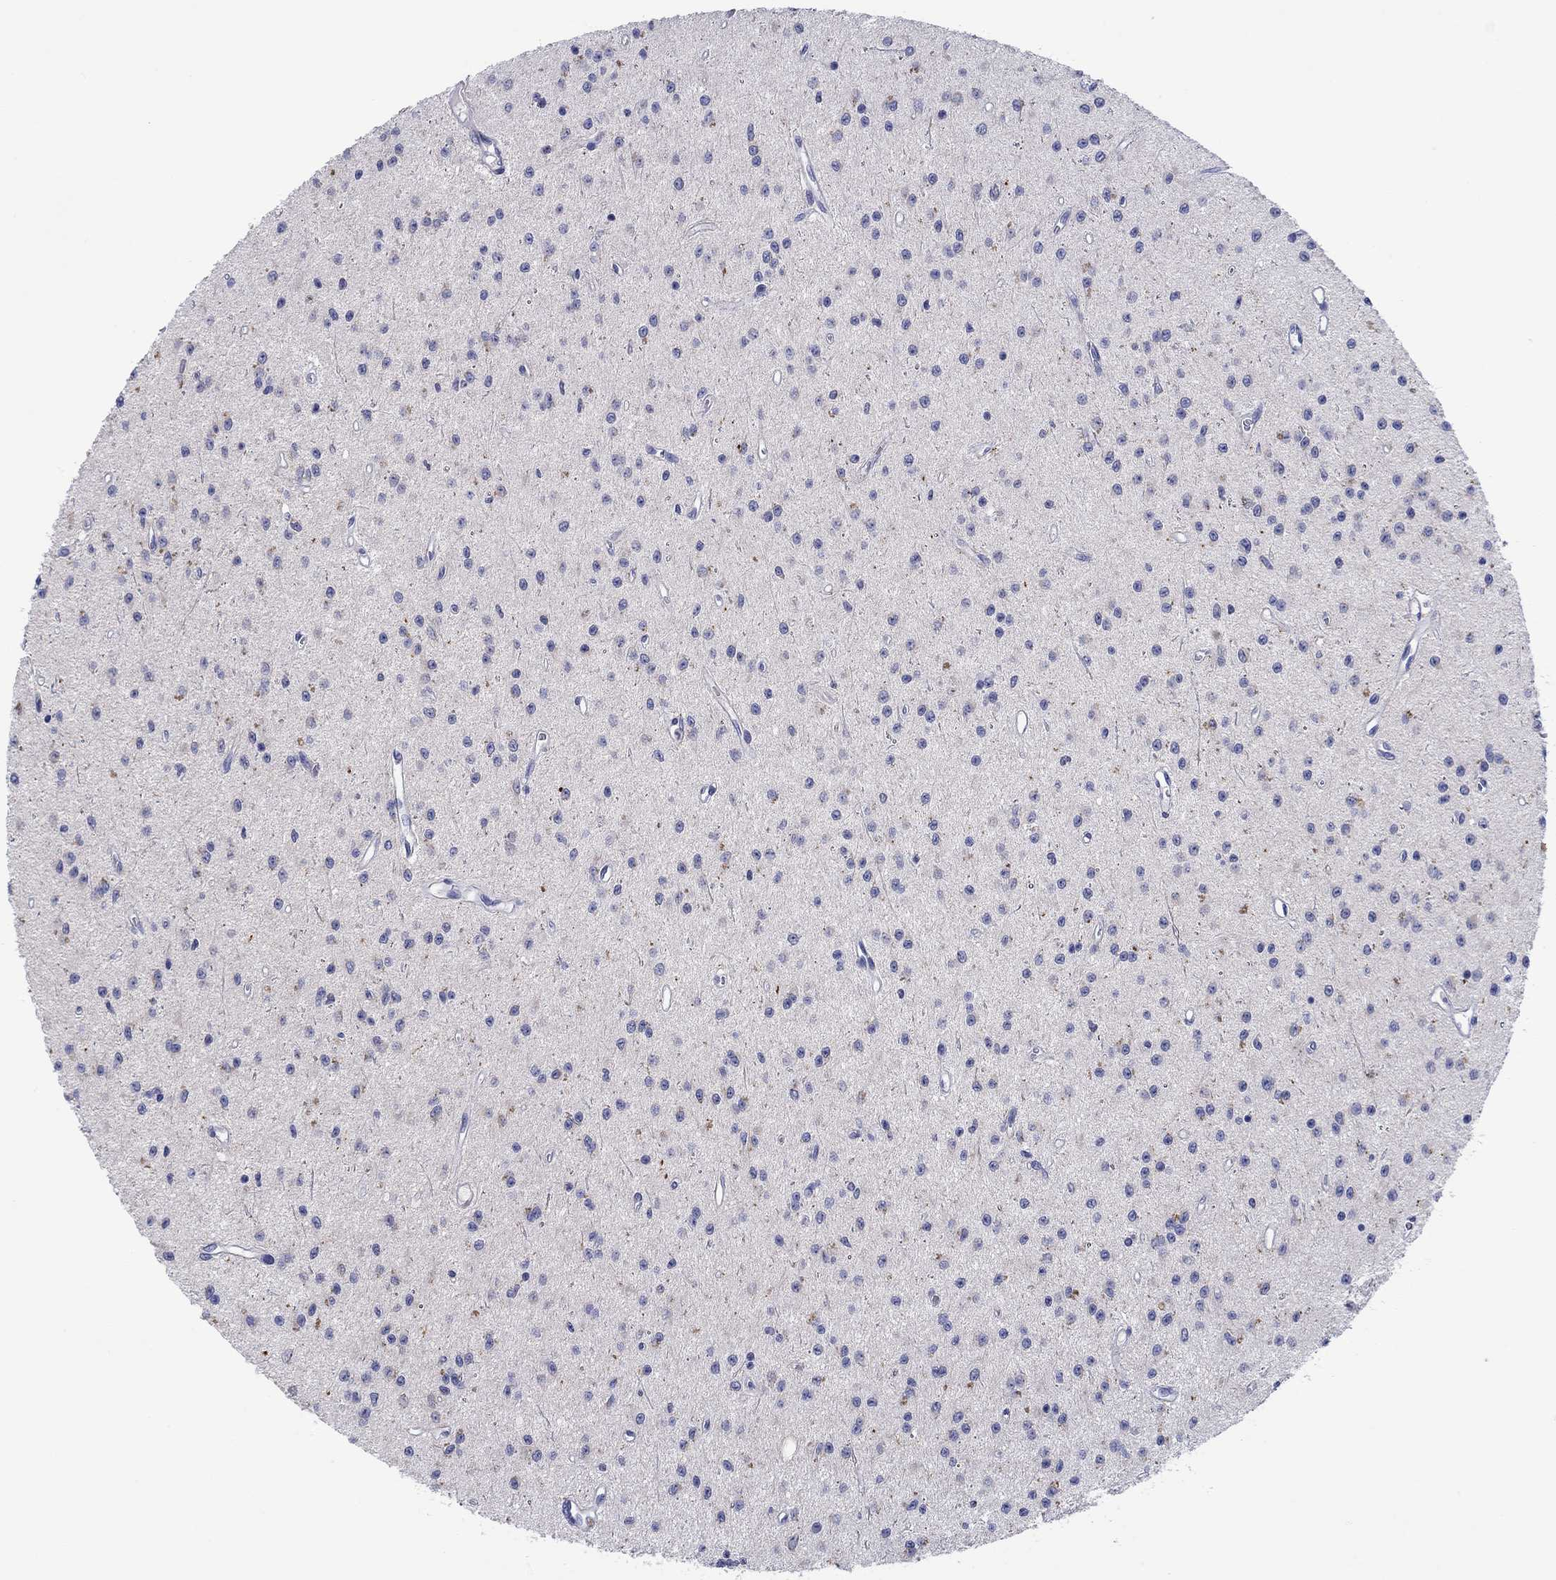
{"staining": {"intensity": "negative", "quantity": "none", "location": "none"}, "tissue": "glioma", "cell_type": "Tumor cells", "image_type": "cancer", "snomed": [{"axis": "morphology", "description": "Glioma, malignant, Low grade"}, {"axis": "topography", "description": "Brain"}], "caption": "Low-grade glioma (malignant) was stained to show a protein in brown. There is no significant staining in tumor cells. (Stains: DAB (3,3'-diaminobenzidine) immunohistochemistry (IHC) with hematoxylin counter stain, Microscopy: brightfield microscopy at high magnification).", "gene": "HDC", "patient": {"sex": "female", "age": 45}}